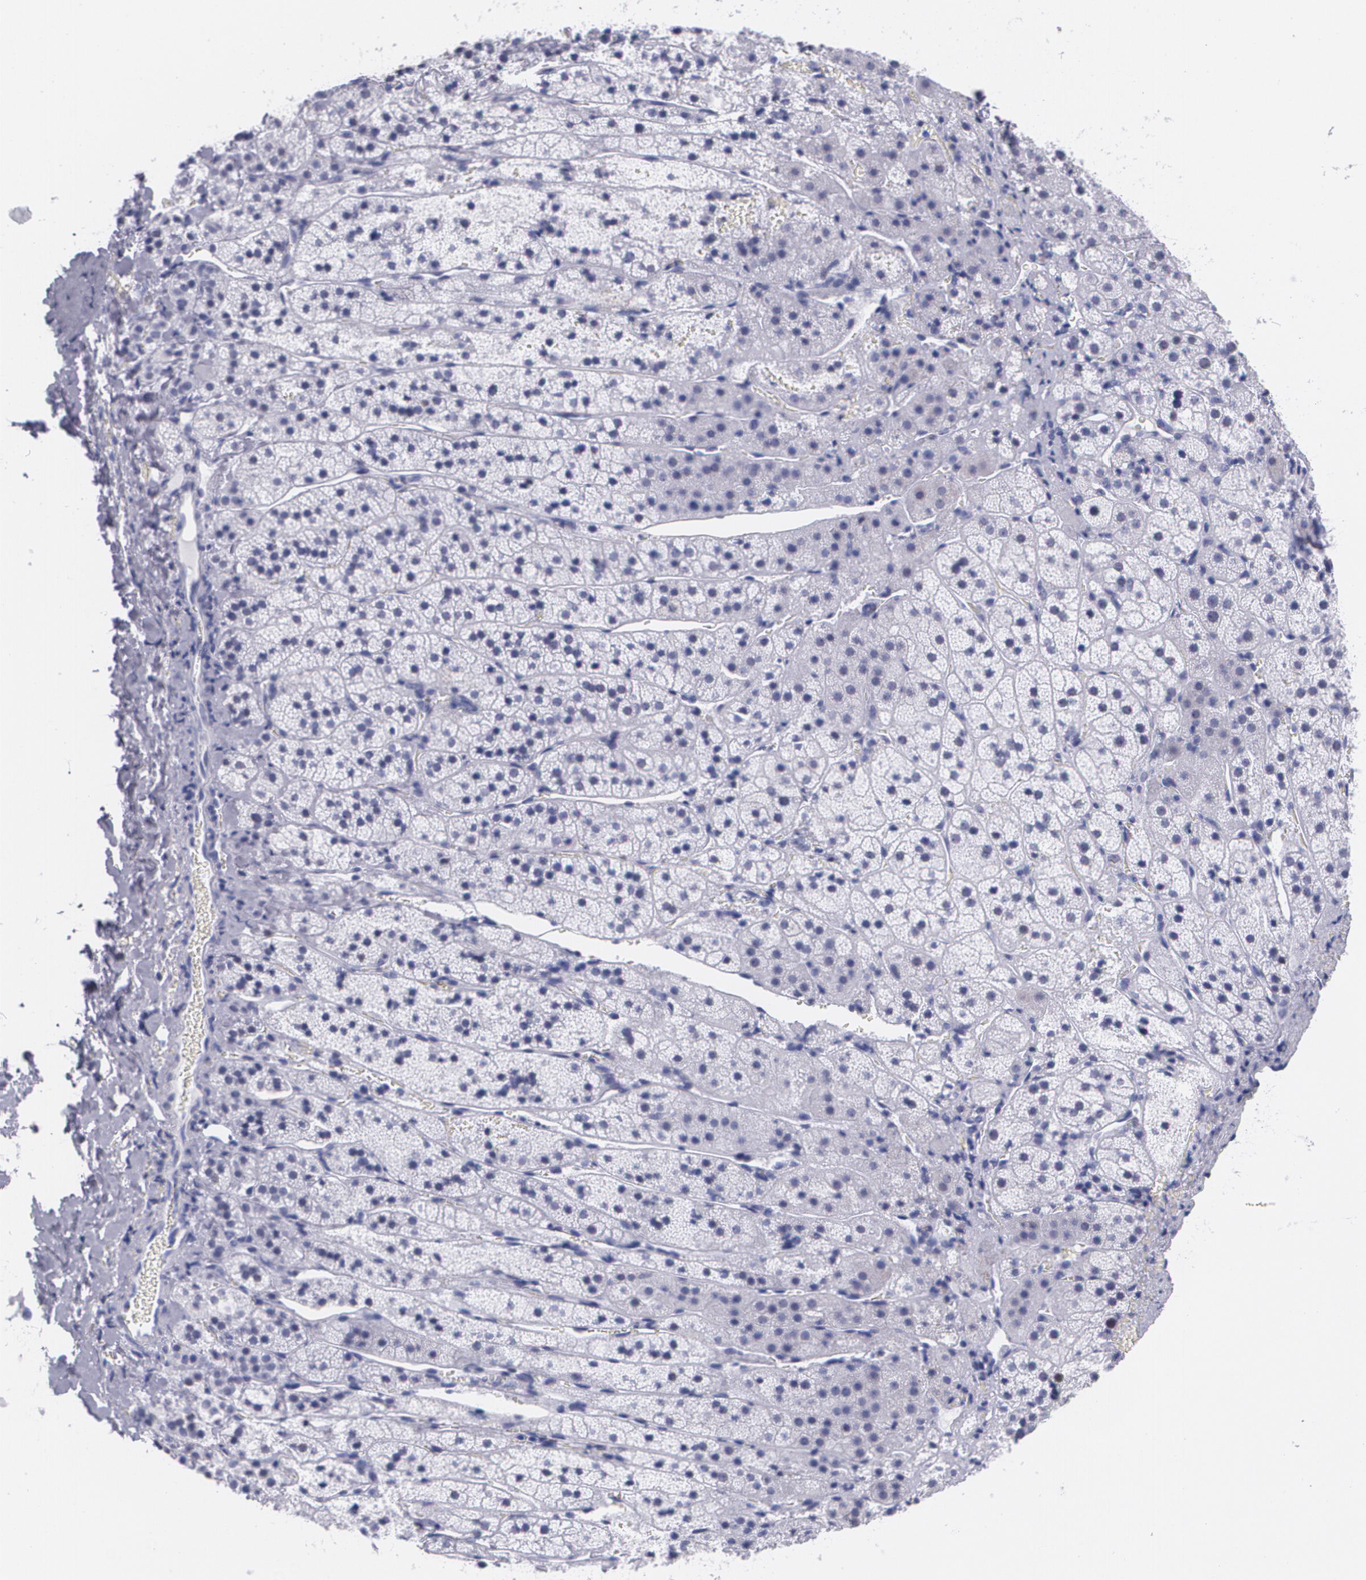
{"staining": {"intensity": "negative", "quantity": "none", "location": "none"}, "tissue": "adrenal gland", "cell_type": "Glandular cells", "image_type": "normal", "snomed": [{"axis": "morphology", "description": "Normal tissue, NOS"}, {"axis": "topography", "description": "Adrenal gland"}], "caption": "Immunohistochemistry (IHC) photomicrograph of unremarkable adrenal gland: human adrenal gland stained with DAB (3,3'-diaminobenzidine) shows no significant protein expression in glandular cells. (Brightfield microscopy of DAB IHC at high magnification).", "gene": "TP53", "patient": {"sex": "female", "age": 44}}